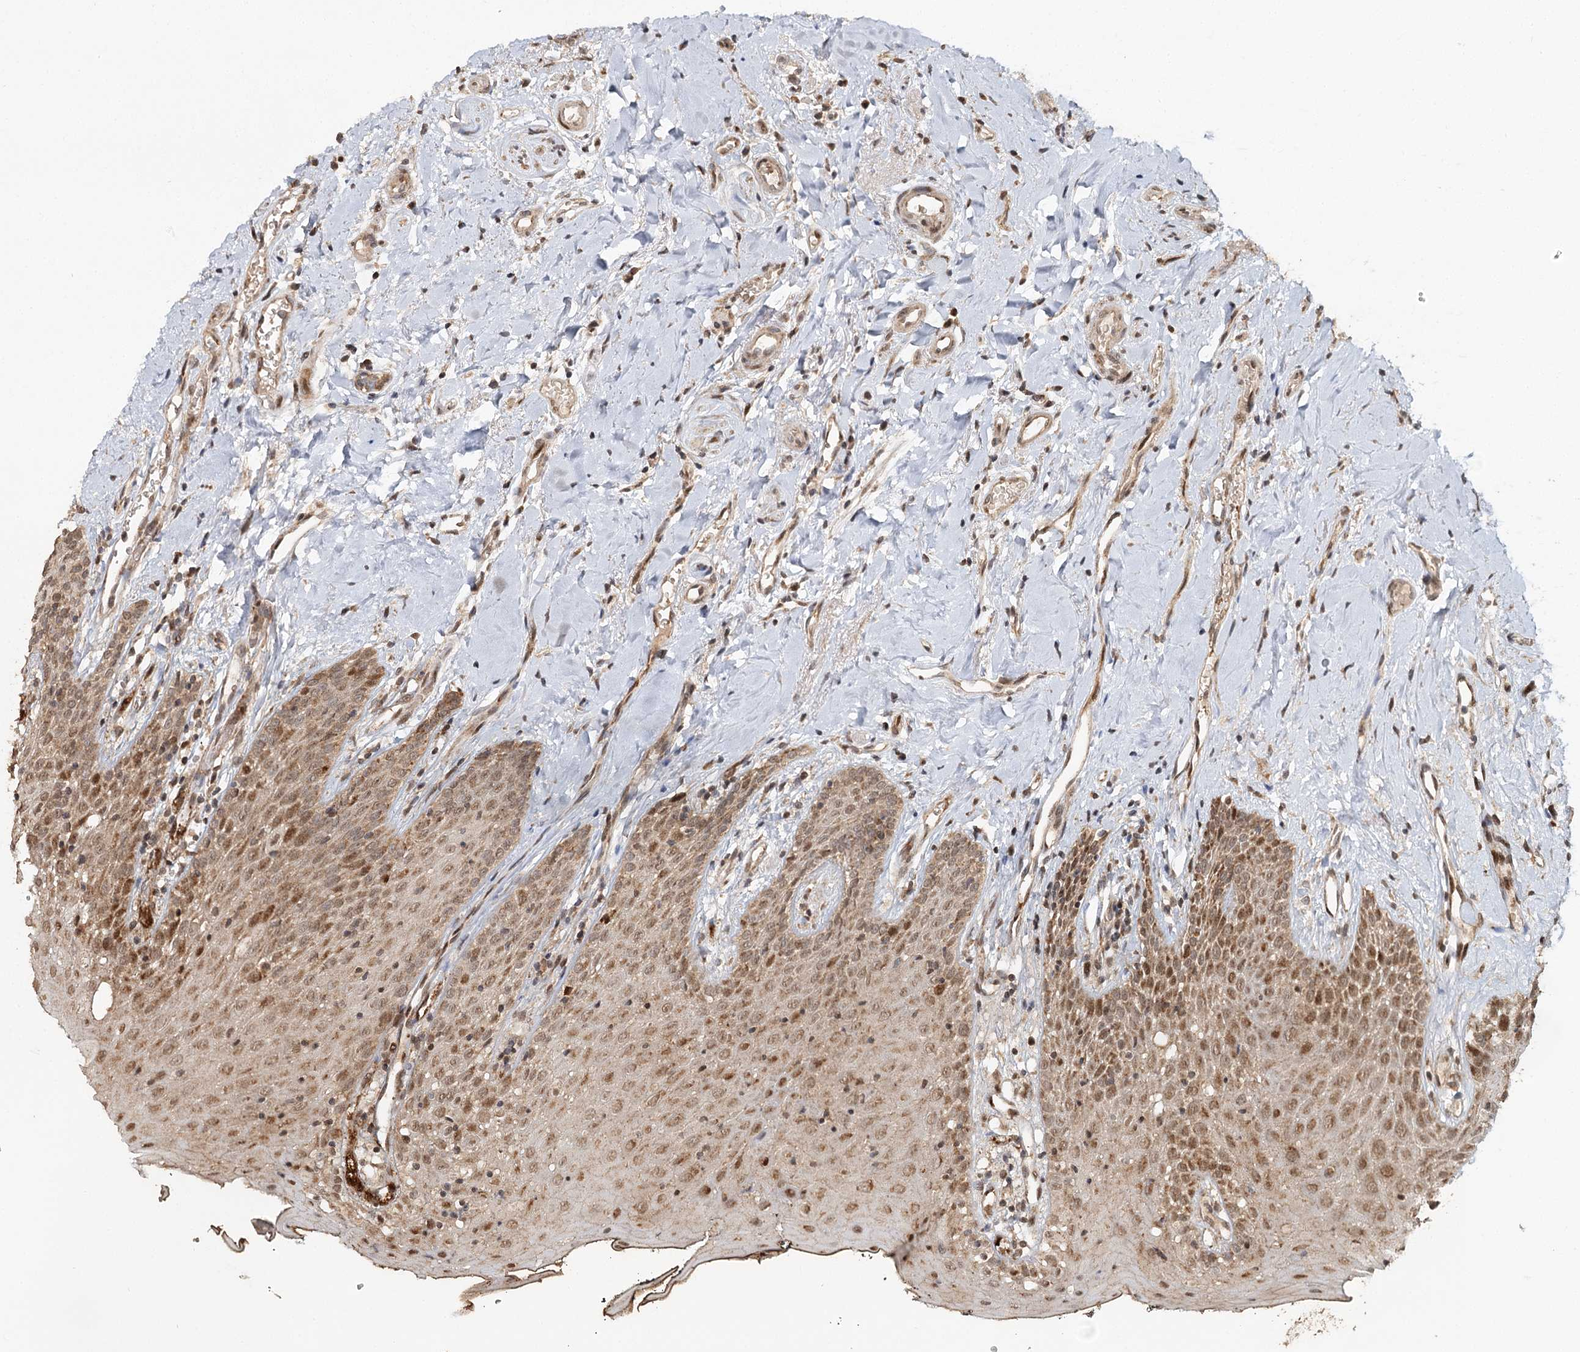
{"staining": {"intensity": "moderate", "quantity": ">75%", "location": "cytoplasmic/membranous,nuclear"}, "tissue": "oral mucosa", "cell_type": "Squamous epithelial cells", "image_type": "normal", "snomed": [{"axis": "morphology", "description": "Normal tissue, NOS"}, {"axis": "topography", "description": "Oral tissue"}], "caption": "Protein staining of normal oral mucosa displays moderate cytoplasmic/membranous,nuclear positivity in about >75% of squamous epithelial cells. (DAB (3,3'-diaminobenzidine) IHC, brown staining for protein, blue staining for nuclei).", "gene": "ZNRF3", "patient": {"sex": "male", "age": 74}}